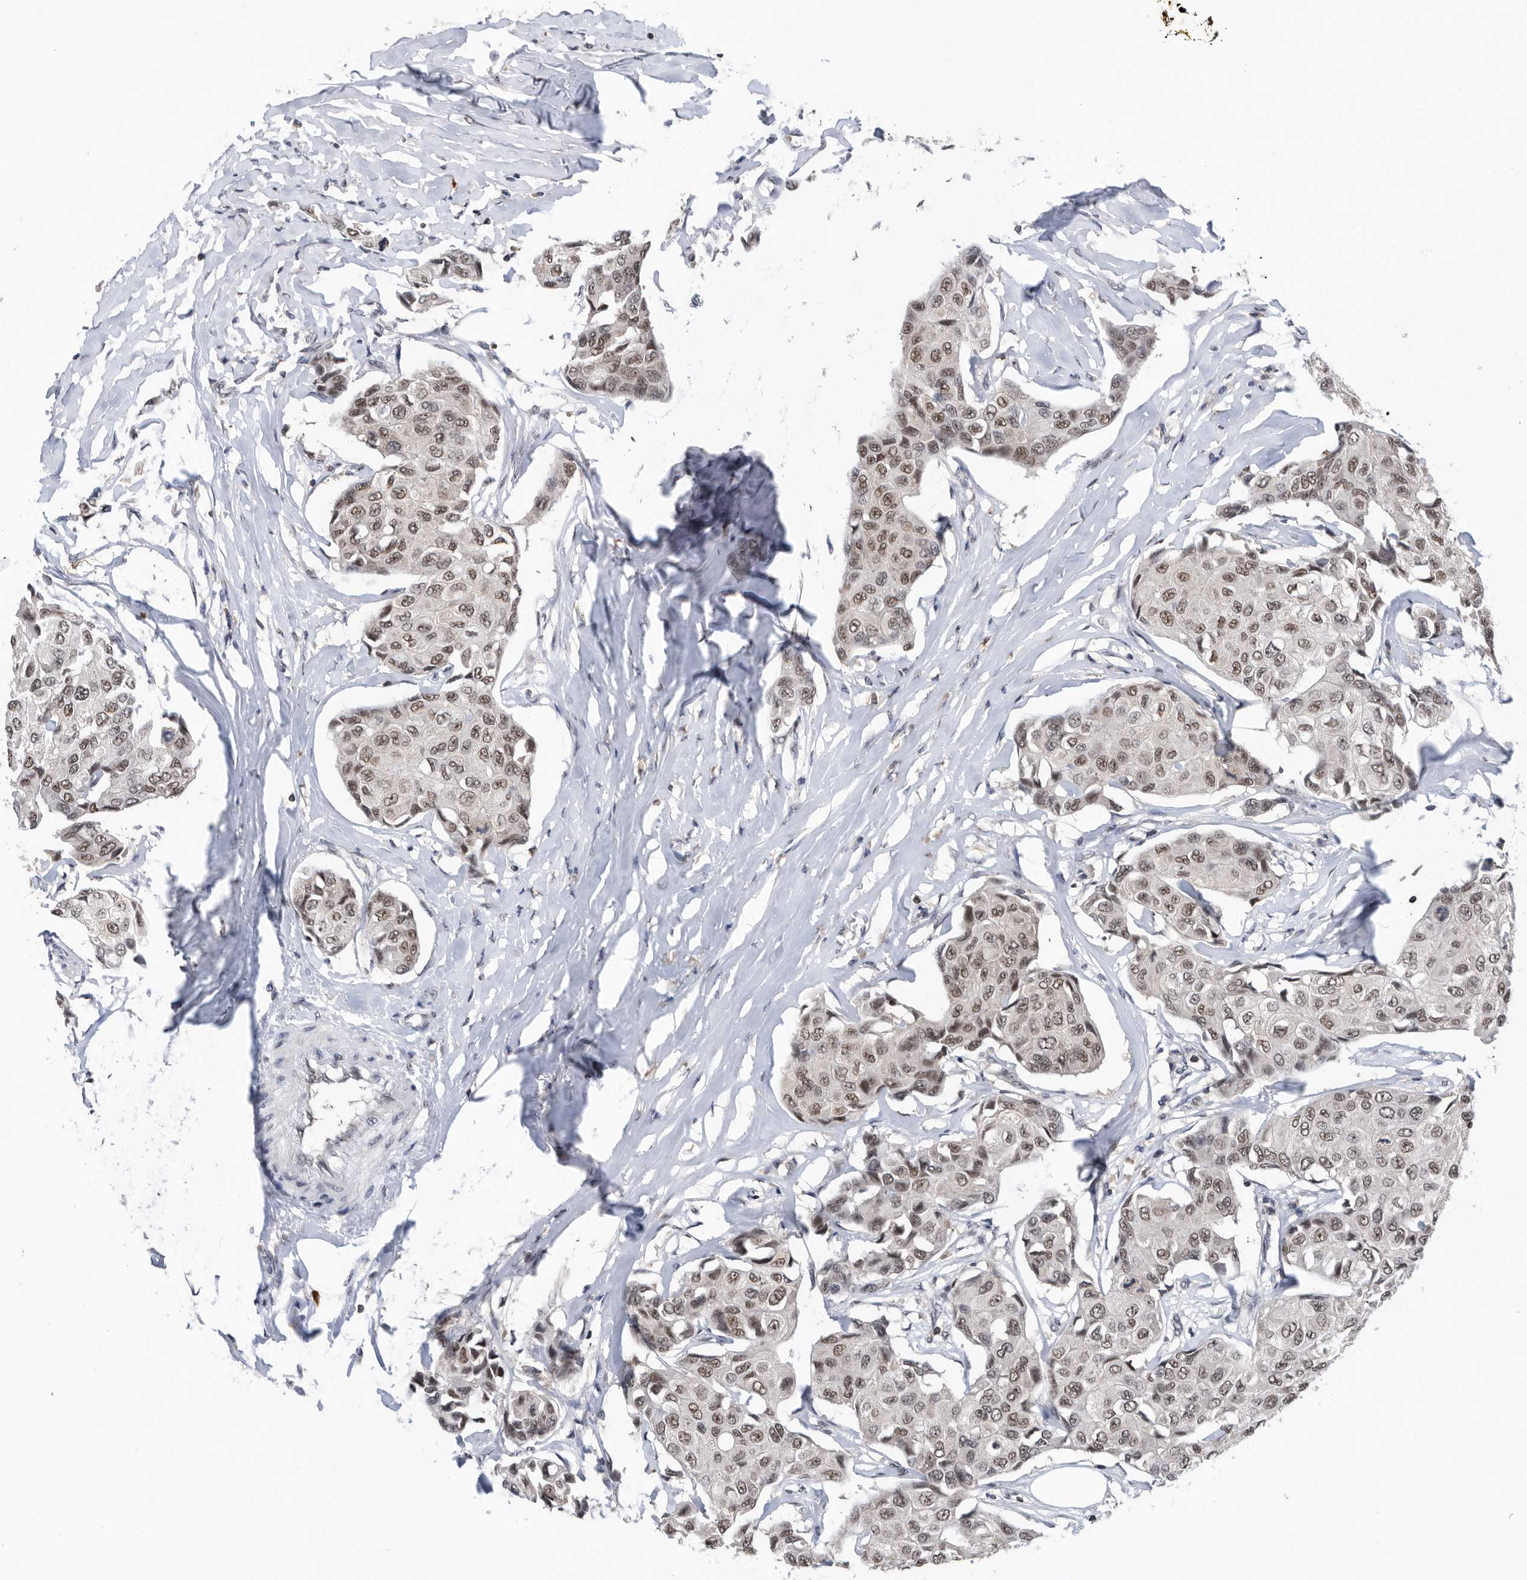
{"staining": {"intensity": "weak", "quantity": ">75%", "location": "nuclear"}, "tissue": "breast cancer", "cell_type": "Tumor cells", "image_type": "cancer", "snomed": [{"axis": "morphology", "description": "Duct carcinoma"}, {"axis": "topography", "description": "Breast"}], "caption": "Breast cancer (intraductal carcinoma) was stained to show a protein in brown. There is low levels of weak nuclear positivity in approximately >75% of tumor cells. (brown staining indicates protein expression, while blue staining denotes nuclei).", "gene": "ZNF260", "patient": {"sex": "female", "age": 80}}